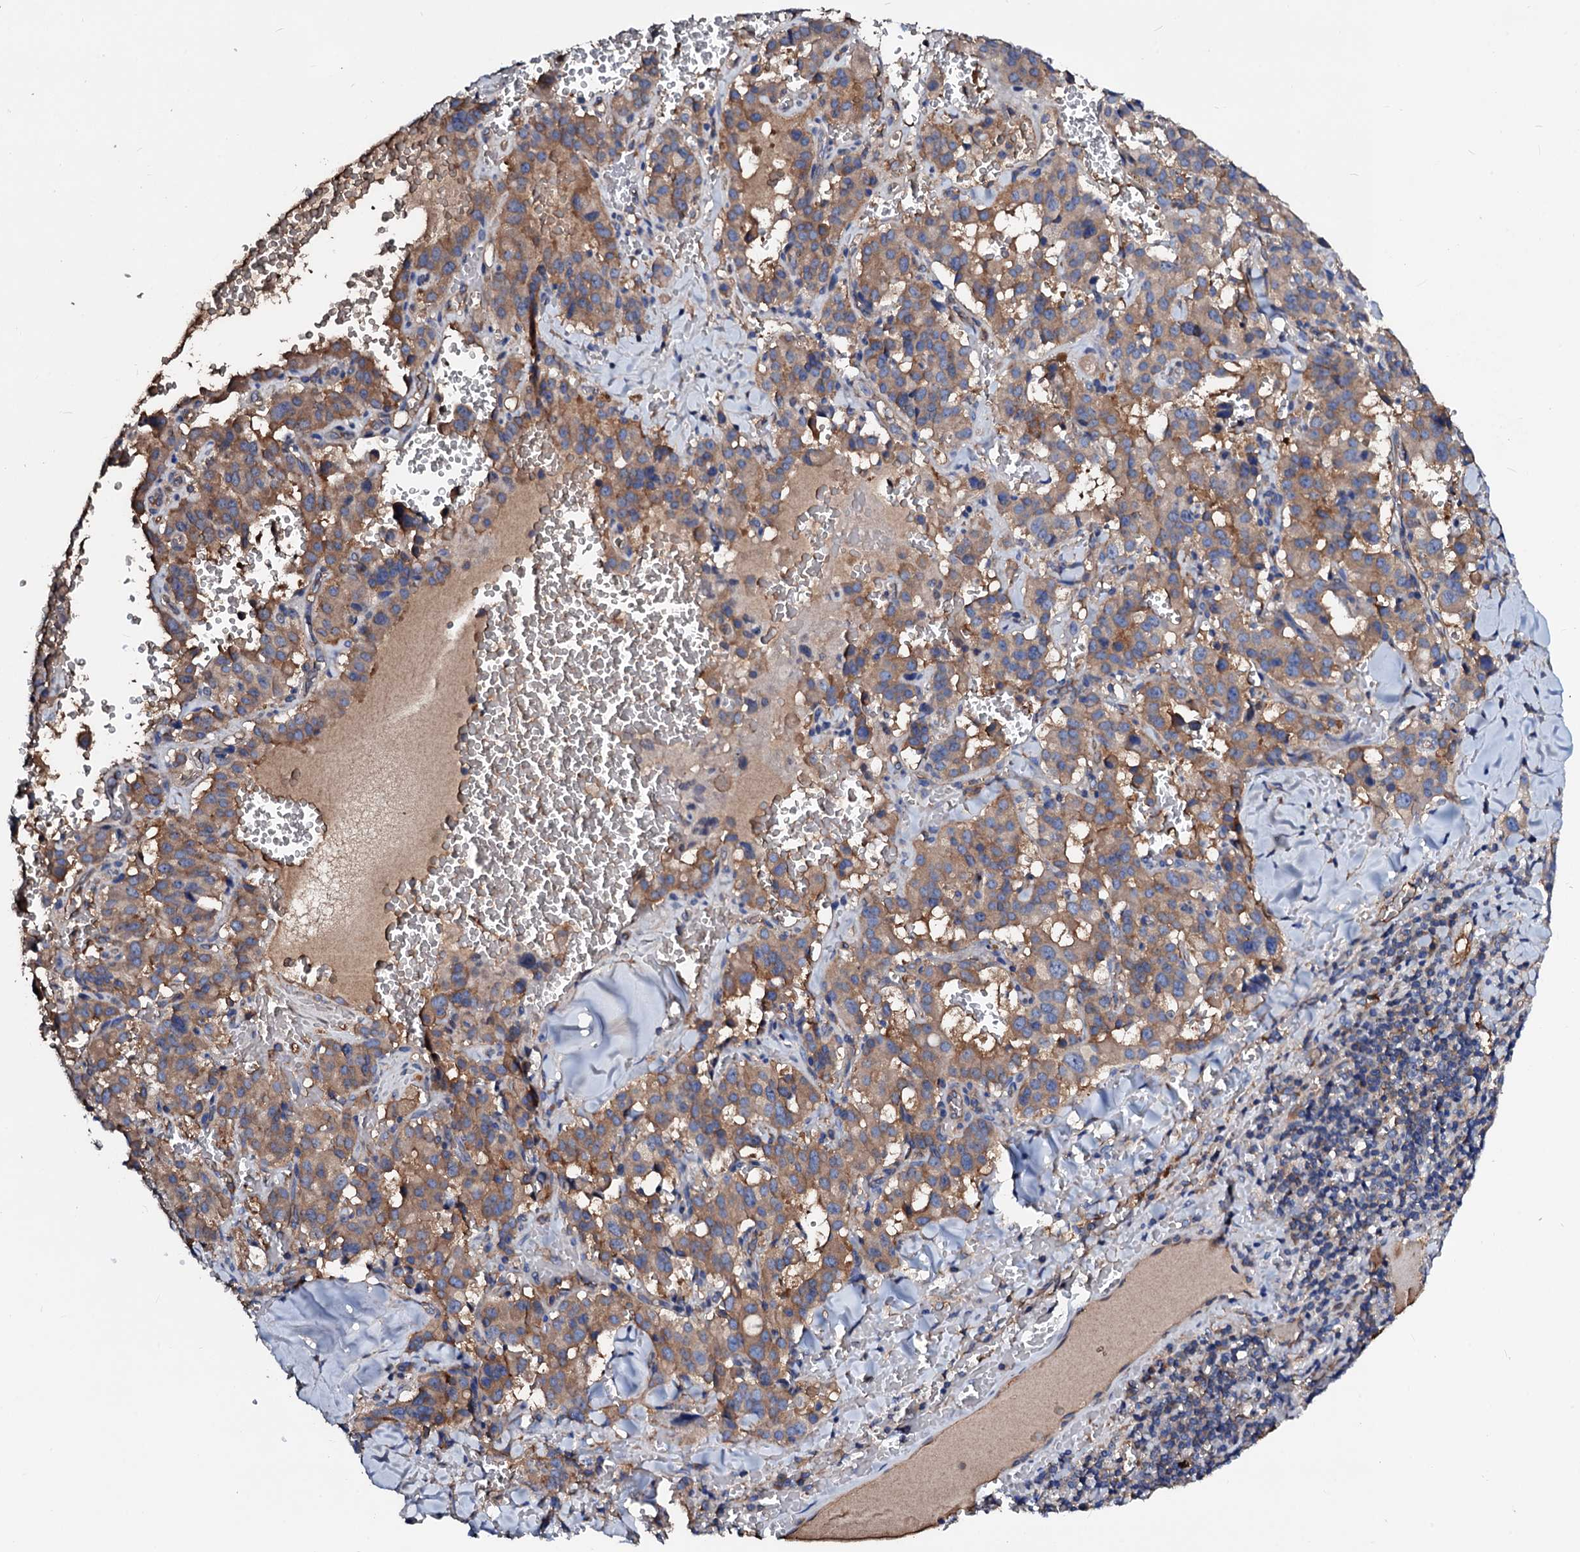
{"staining": {"intensity": "moderate", "quantity": ">75%", "location": "cytoplasmic/membranous"}, "tissue": "pancreatic cancer", "cell_type": "Tumor cells", "image_type": "cancer", "snomed": [{"axis": "morphology", "description": "Adenocarcinoma, NOS"}, {"axis": "topography", "description": "Pancreas"}], "caption": "The histopathology image reveals staining of pancreatic cancer (adenocarcinoma), revealing moderate cytoplasmic/membranous protein positivity (brown color) within tumor cells.", "gene": "CSKMT", "patient": {"sex": "male", "age": 65}}